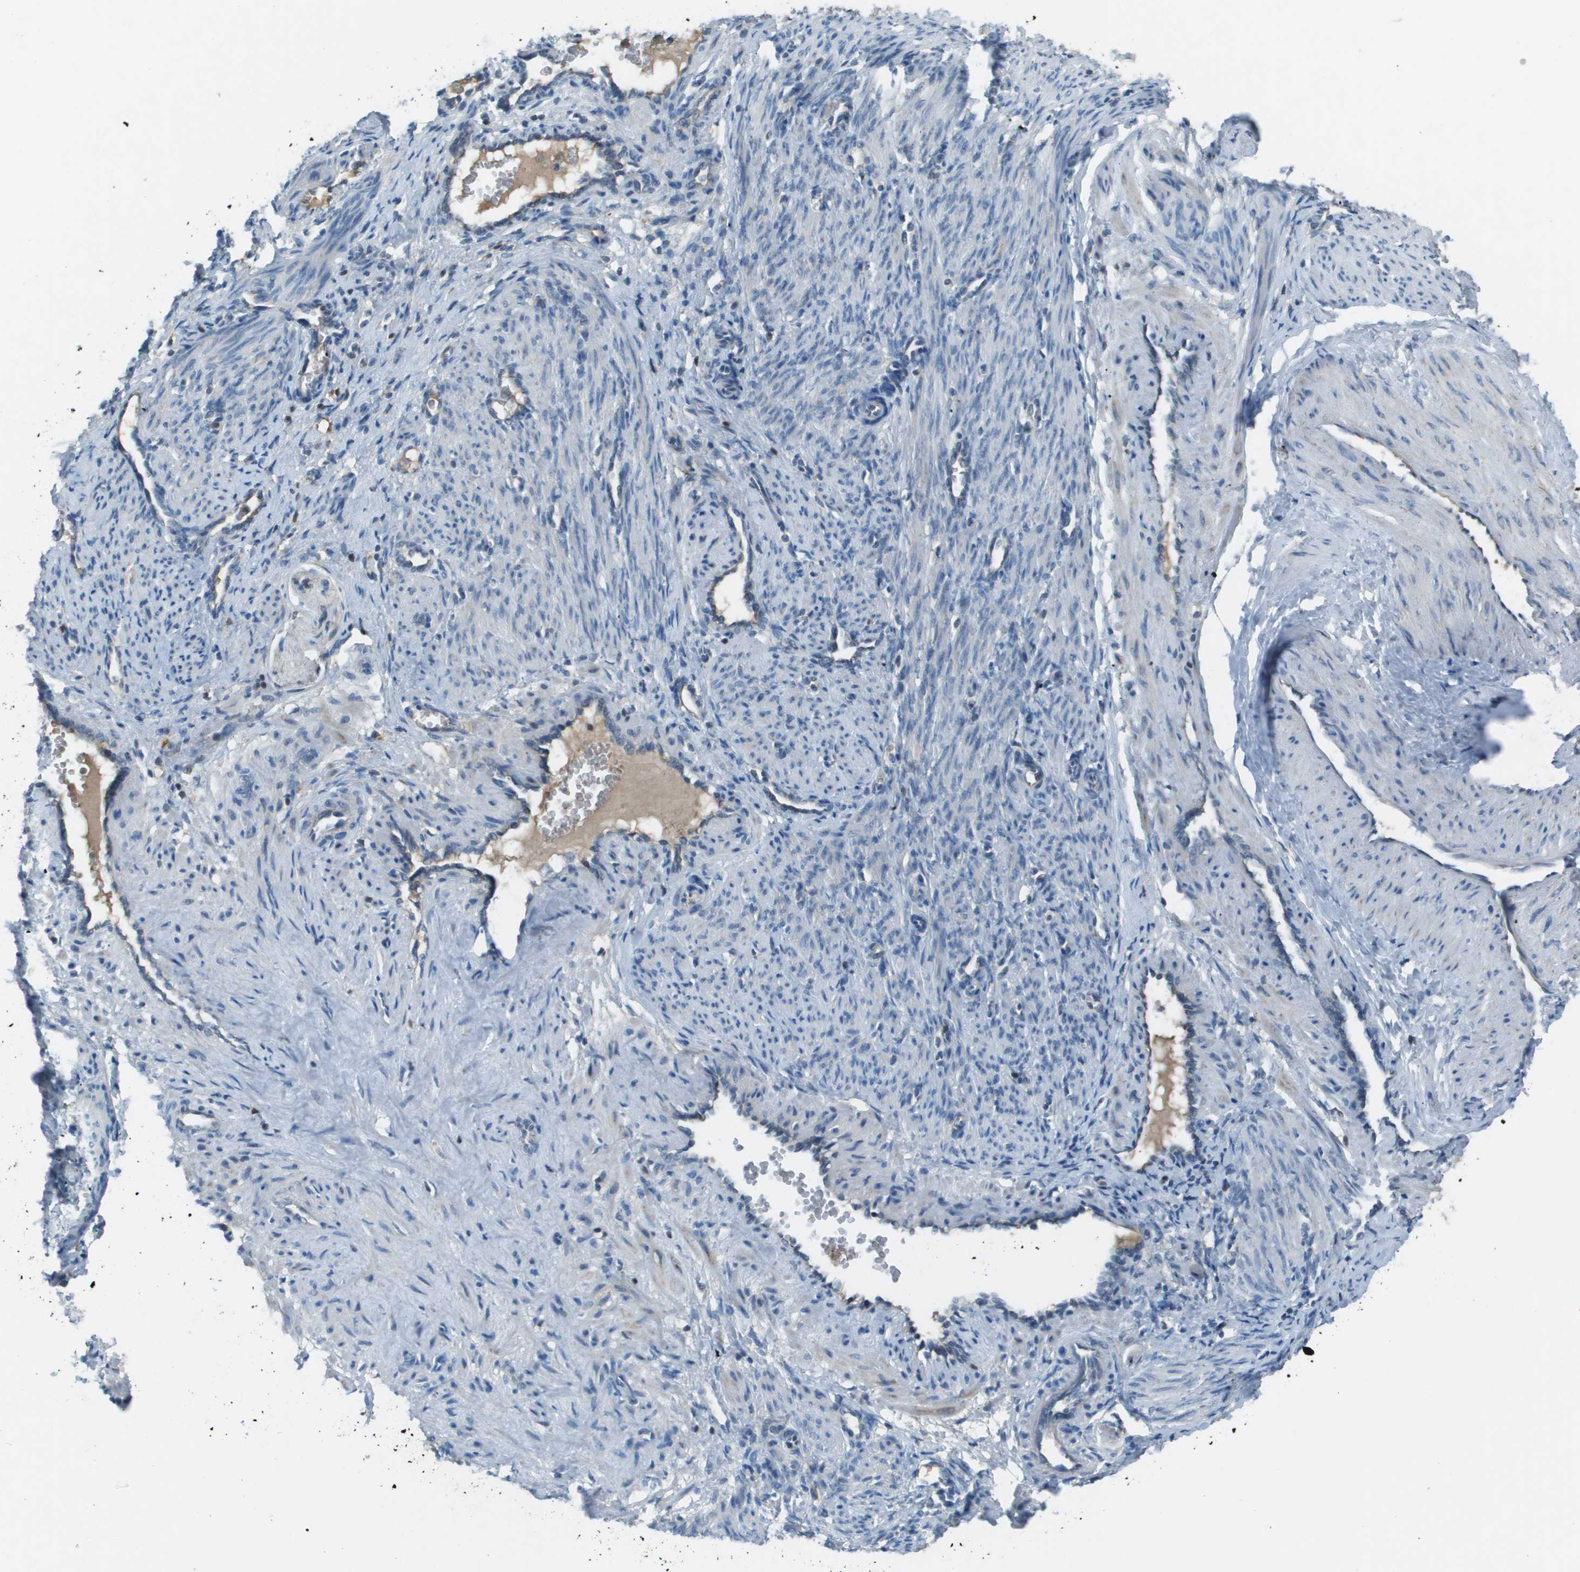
{"staining": {"intensity": "negative", "quantity": "none", "location": "none"}, "tissue": "smooth muscle", "cell_type": "Smooth muscle cells", "image_type": "normal", "snomed": [{"axis": "morphology", "description": "Normal tissue, NOS"}, {"axis": "topography", "description": "Endometrium"}], "caption": "There is no significant staining in smooth muscle cells of smooth muscle.", "gene": "CAMK4", "patient": {"sex": "female", "age": 33}}